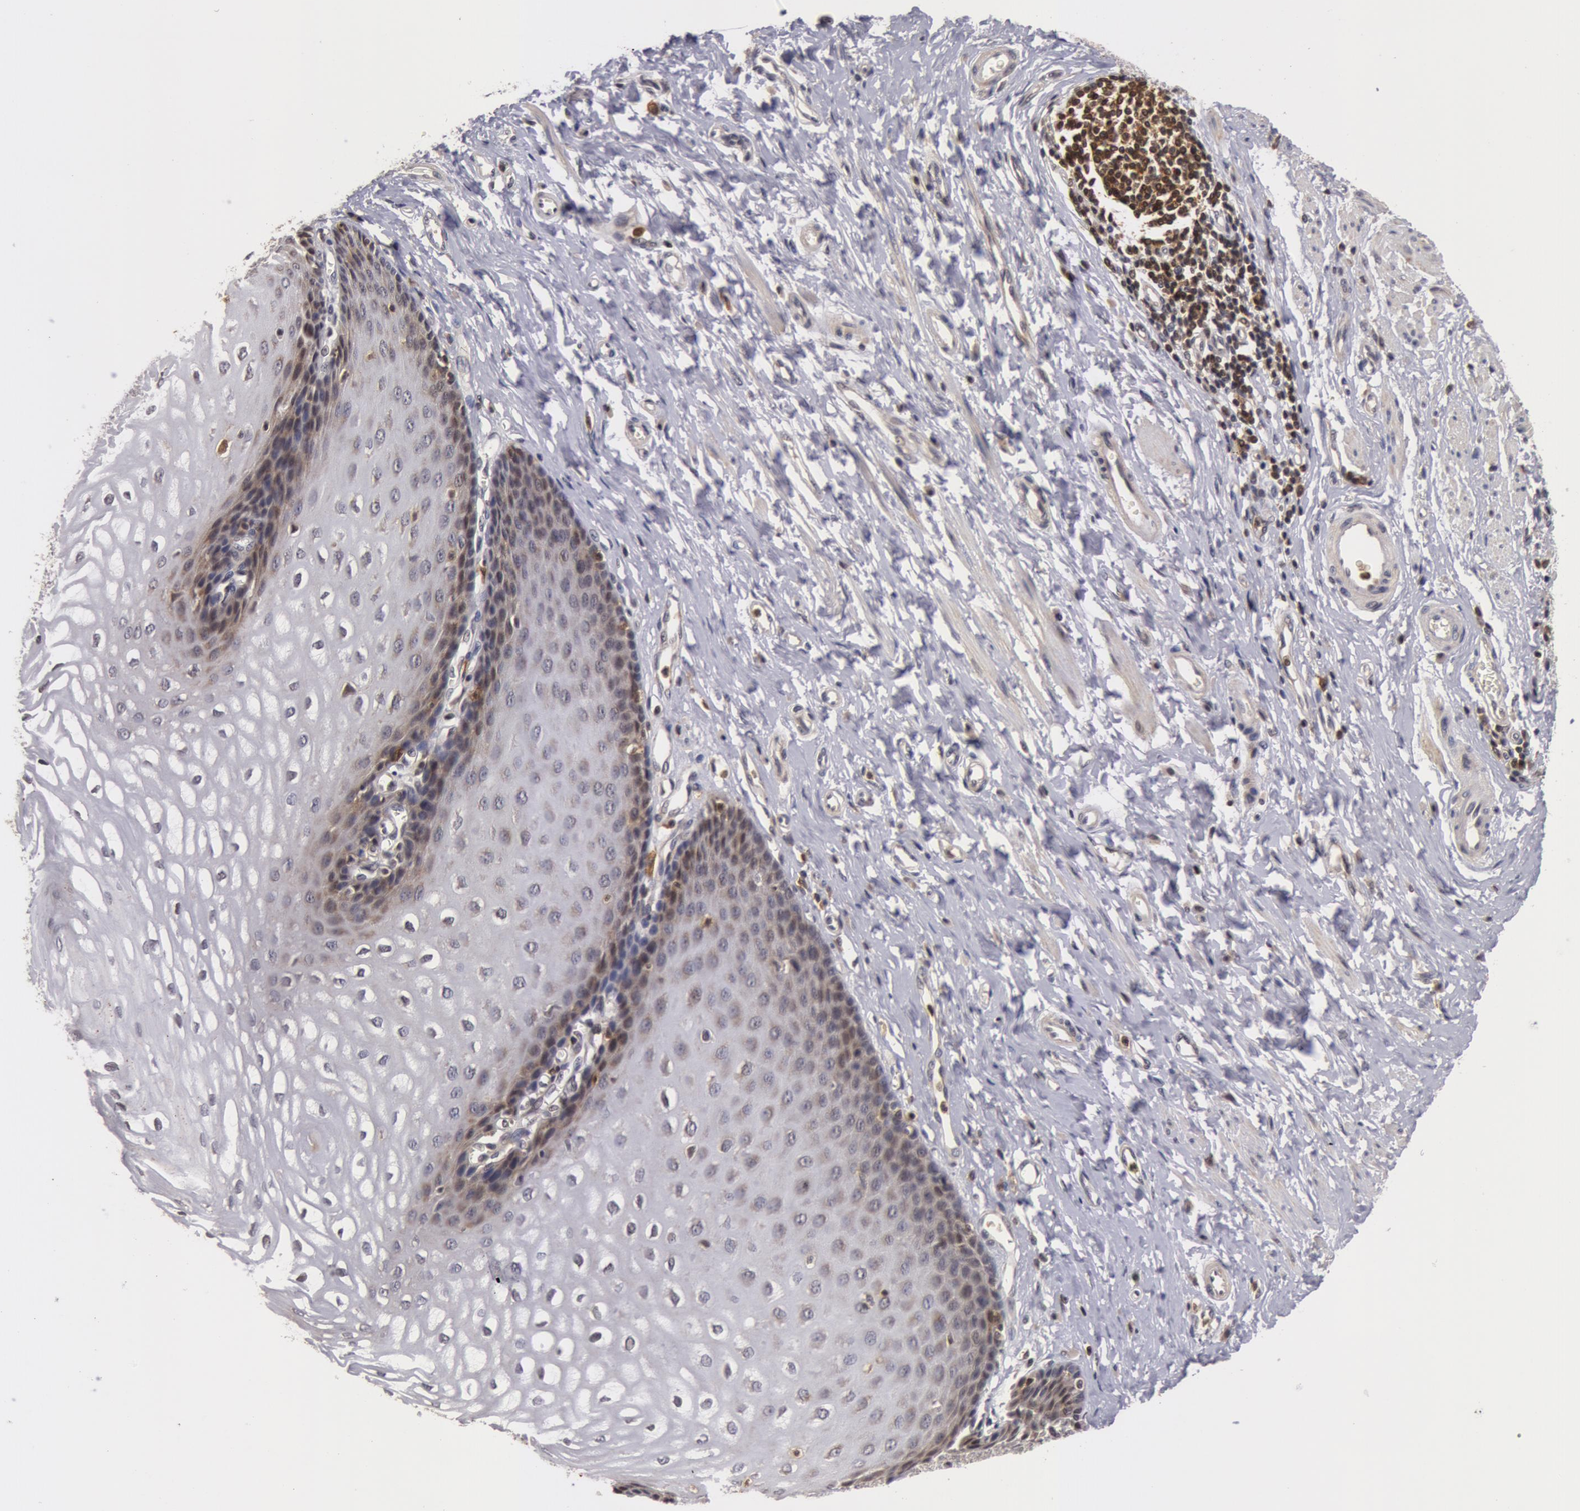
{"staining": {"intensity": "weak", "quantity": "<25%", "location": "cytoplasmic/membranous,nuclear"}, "tissue": "esophagus", "cell_type": "Squamous epithelial cells", "image_type": "normal", "snomed": [{"axis": "morphology", "description": "Normal tissue, NOS"}, {"axis": "topography", "description": "Esophagus"}], "caption": "Immunohistochemistry image of normal human esophagus stained for a protein (brown), which shows no staining in squamous epithelial cells. (DAB (3,3'-diaminobenzidine) immunohistochemistry (IHC) visualized using brightfield microscopy, high magnification).", "gene": "ZNF350", "patient": {"sex": "male", "age": 70}}